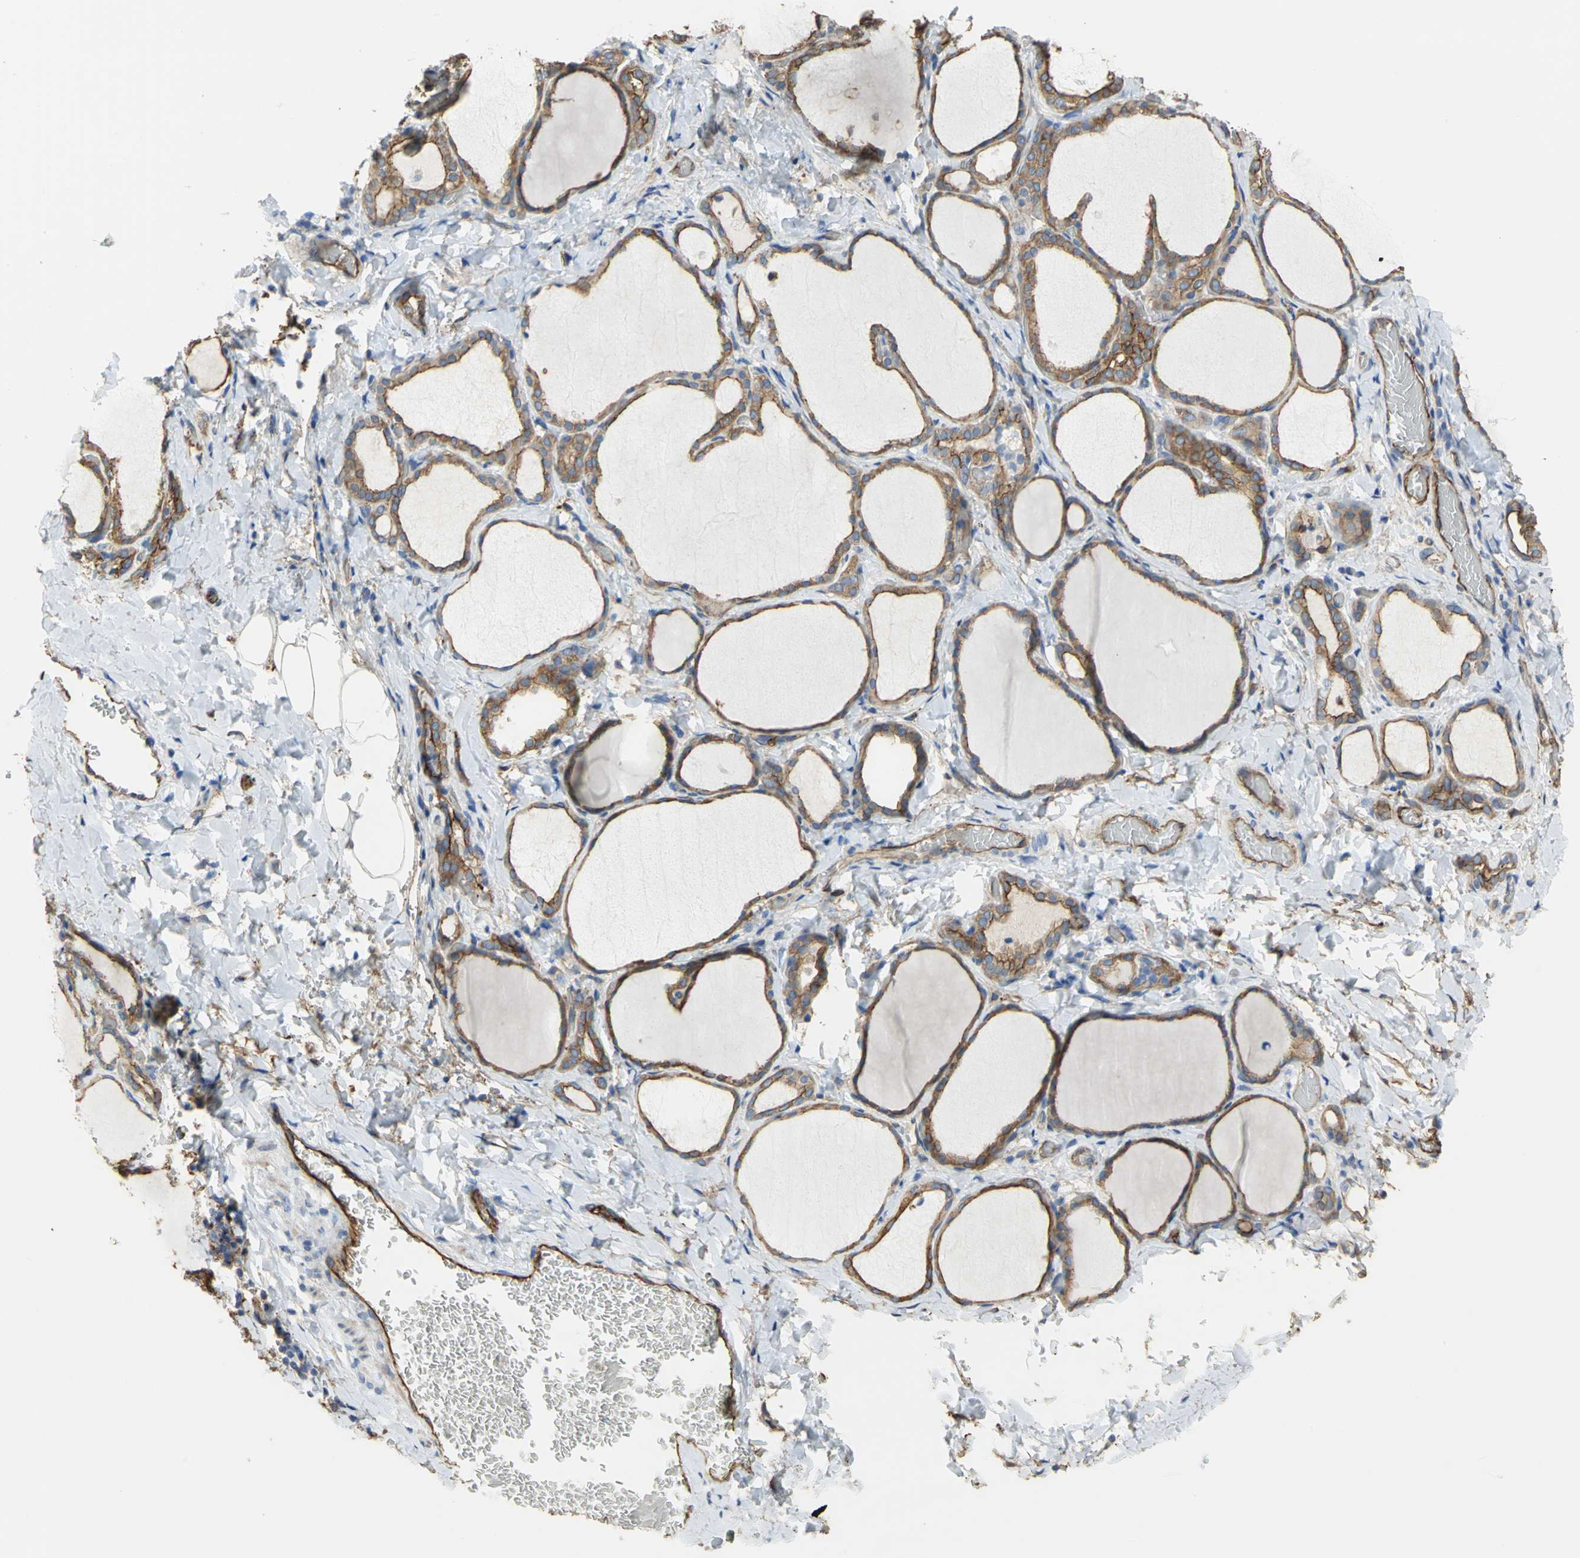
{"staining": {"intensity": "strong", "quantity": ">75%", "location": "cytoplasmic/membranous"}, "tissue": "thyroid gland", "cell_type": "Glandular cells", "image_type": "normal", "snomed": [{"axis": "morphology", "description": "Normal tissue, NOS"}, {"axis": "morphology", "description": "Papillary adenocarcinoma, NOS"}, {"axis": "topography", "description": "Thyroid gland"}], "caption": "A brown stain labels strong cytoplasmic/membranous staining of a protein in glandular cells of normal human thyroid gland. The protein of interest is stained brown, and the nuclei are stained in blue (DAB (3,3'-diaminobenzidine) IHC with brightfield microscopy, high magnification).", "gene": "FLNB", "patient": {"sex": "female", "age": 30}}